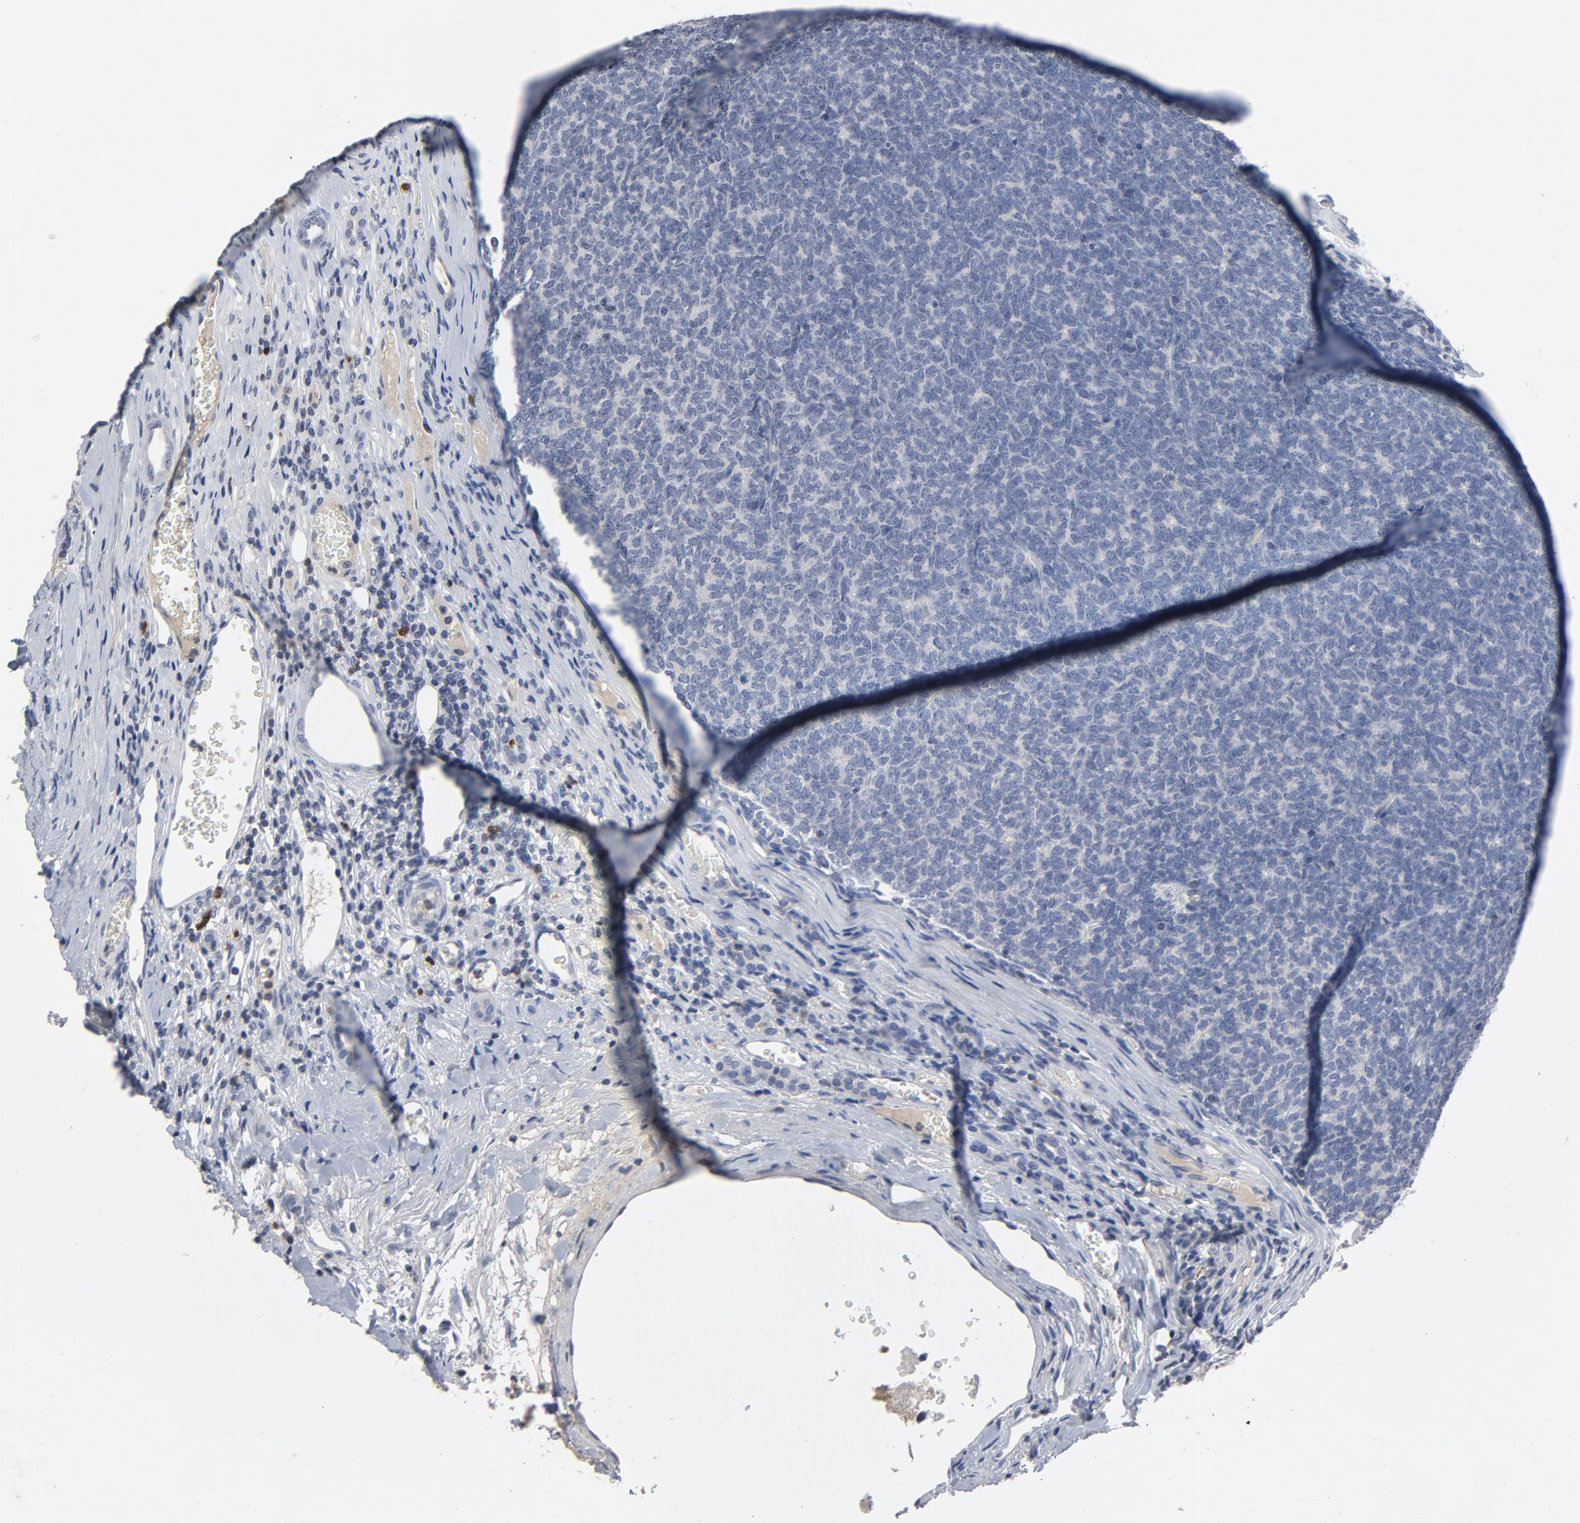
{"staining": {"intensity": "negative", "quantity": "none", "location": "none"}, "tissue": "renal cancer", "cell_type": "Tumor cells", "image_type": "cancer", "snomed": [{"axis": "morphology", "description": "Neoplasm, malignant, NOS"}, {"axis": "topography", "description": "Kidney"}], "caption": "Micrograph shows no significant protein staining in tumor cells of malignant neoplasm (renal). Nuclei are stained in blue.", "gene": "TCL1A", "patient": {"sex": "male", "age": 28}}